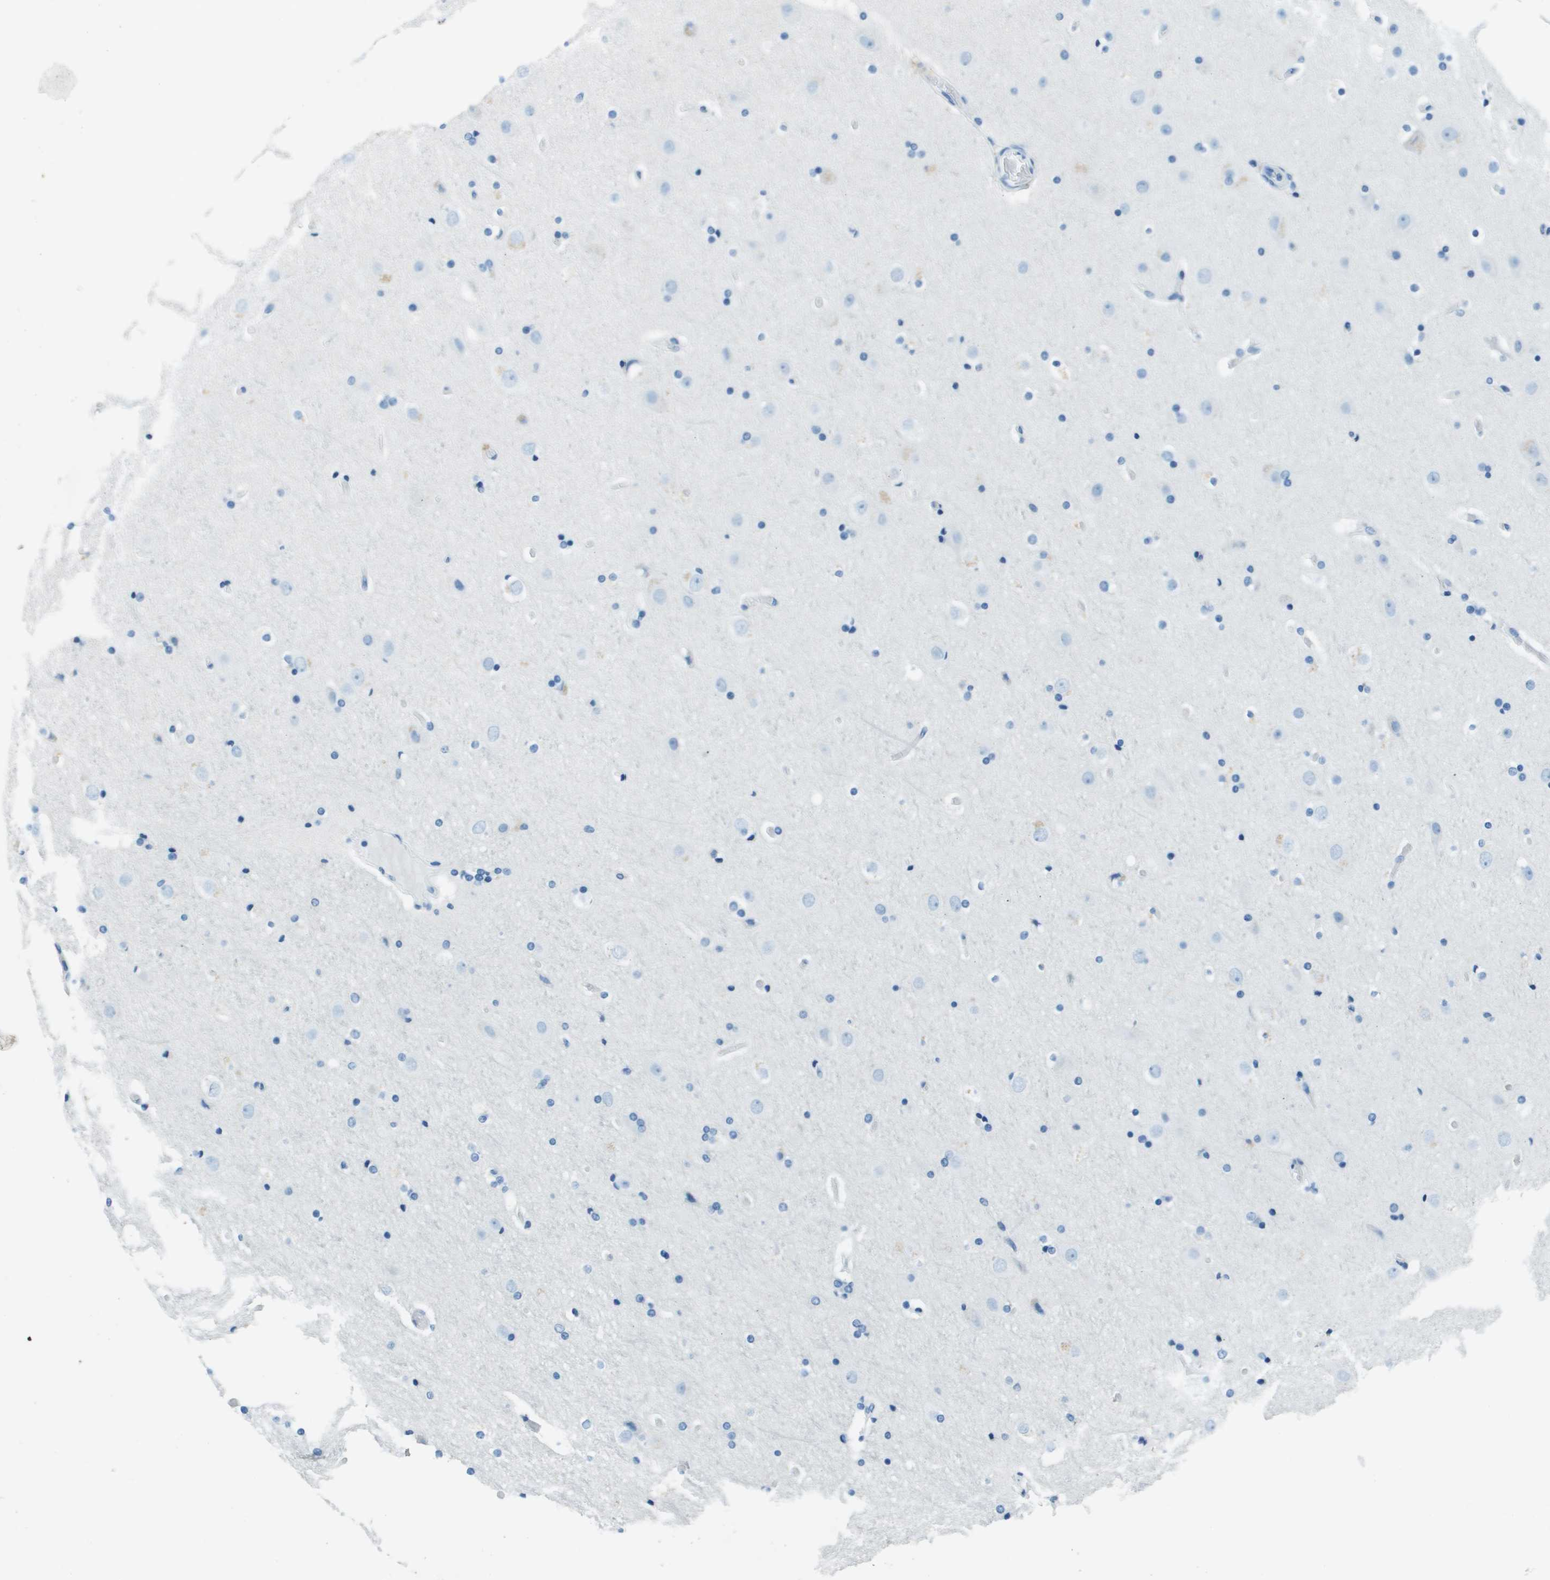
{"staining": {"intensity": "negative", "quantity": "none", "location": "none"}, "tissue": "cerebral cortex", "cell_type": "Endothelial cells", "image_type": "normal", "snomed": [{"axis": "morphology", "description": "Normal tissue, NOS"}, {"axis": "topography", "description": "Cerebral cortex"}], "caption": "High power microscopy histopathology image of an immunohistochemistry (IHC) image of benign cerebral cortex, revealing no significant expression in endothelial cells.", "gene": "SLC16A10", "patient": {"sex": "male", "age": 57}}